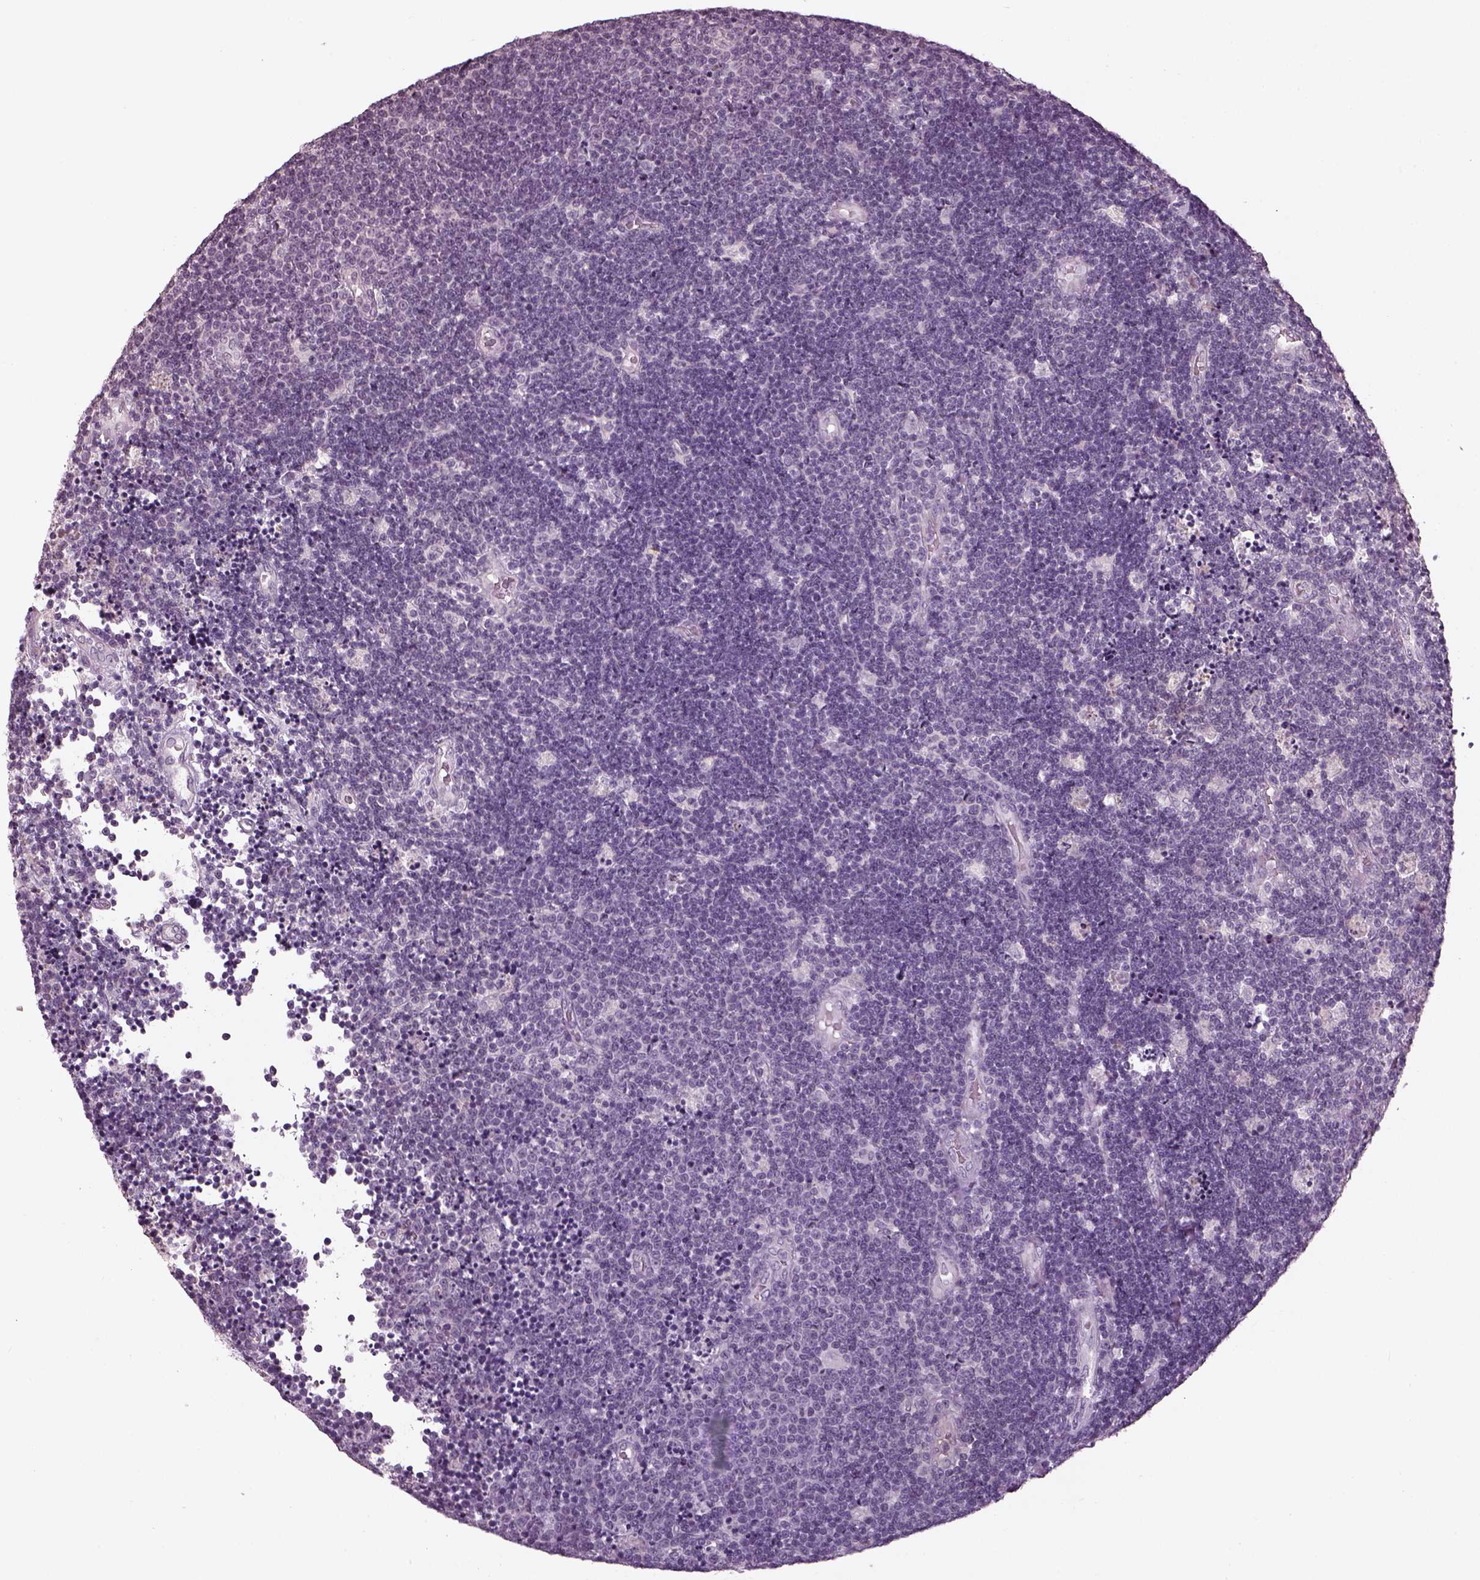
{"staining": {"intensity": "negative", "quantity": "none", "location": "none"}, "tissue": "lymphoma", "cell_type": "Tumor cells", "image_type": "cancer", "snomed": [{"axis": "morphology", "description": "Malignant lymphoma, non-Hodgkin's type, Low grade"}, {"axis": "topography", "description": "Brain"}], "caption": "Tumor cells show no significant protein staining in lymphoma.", "gene": "OPTC", "patient": {"sex": "female", "age": 66}}